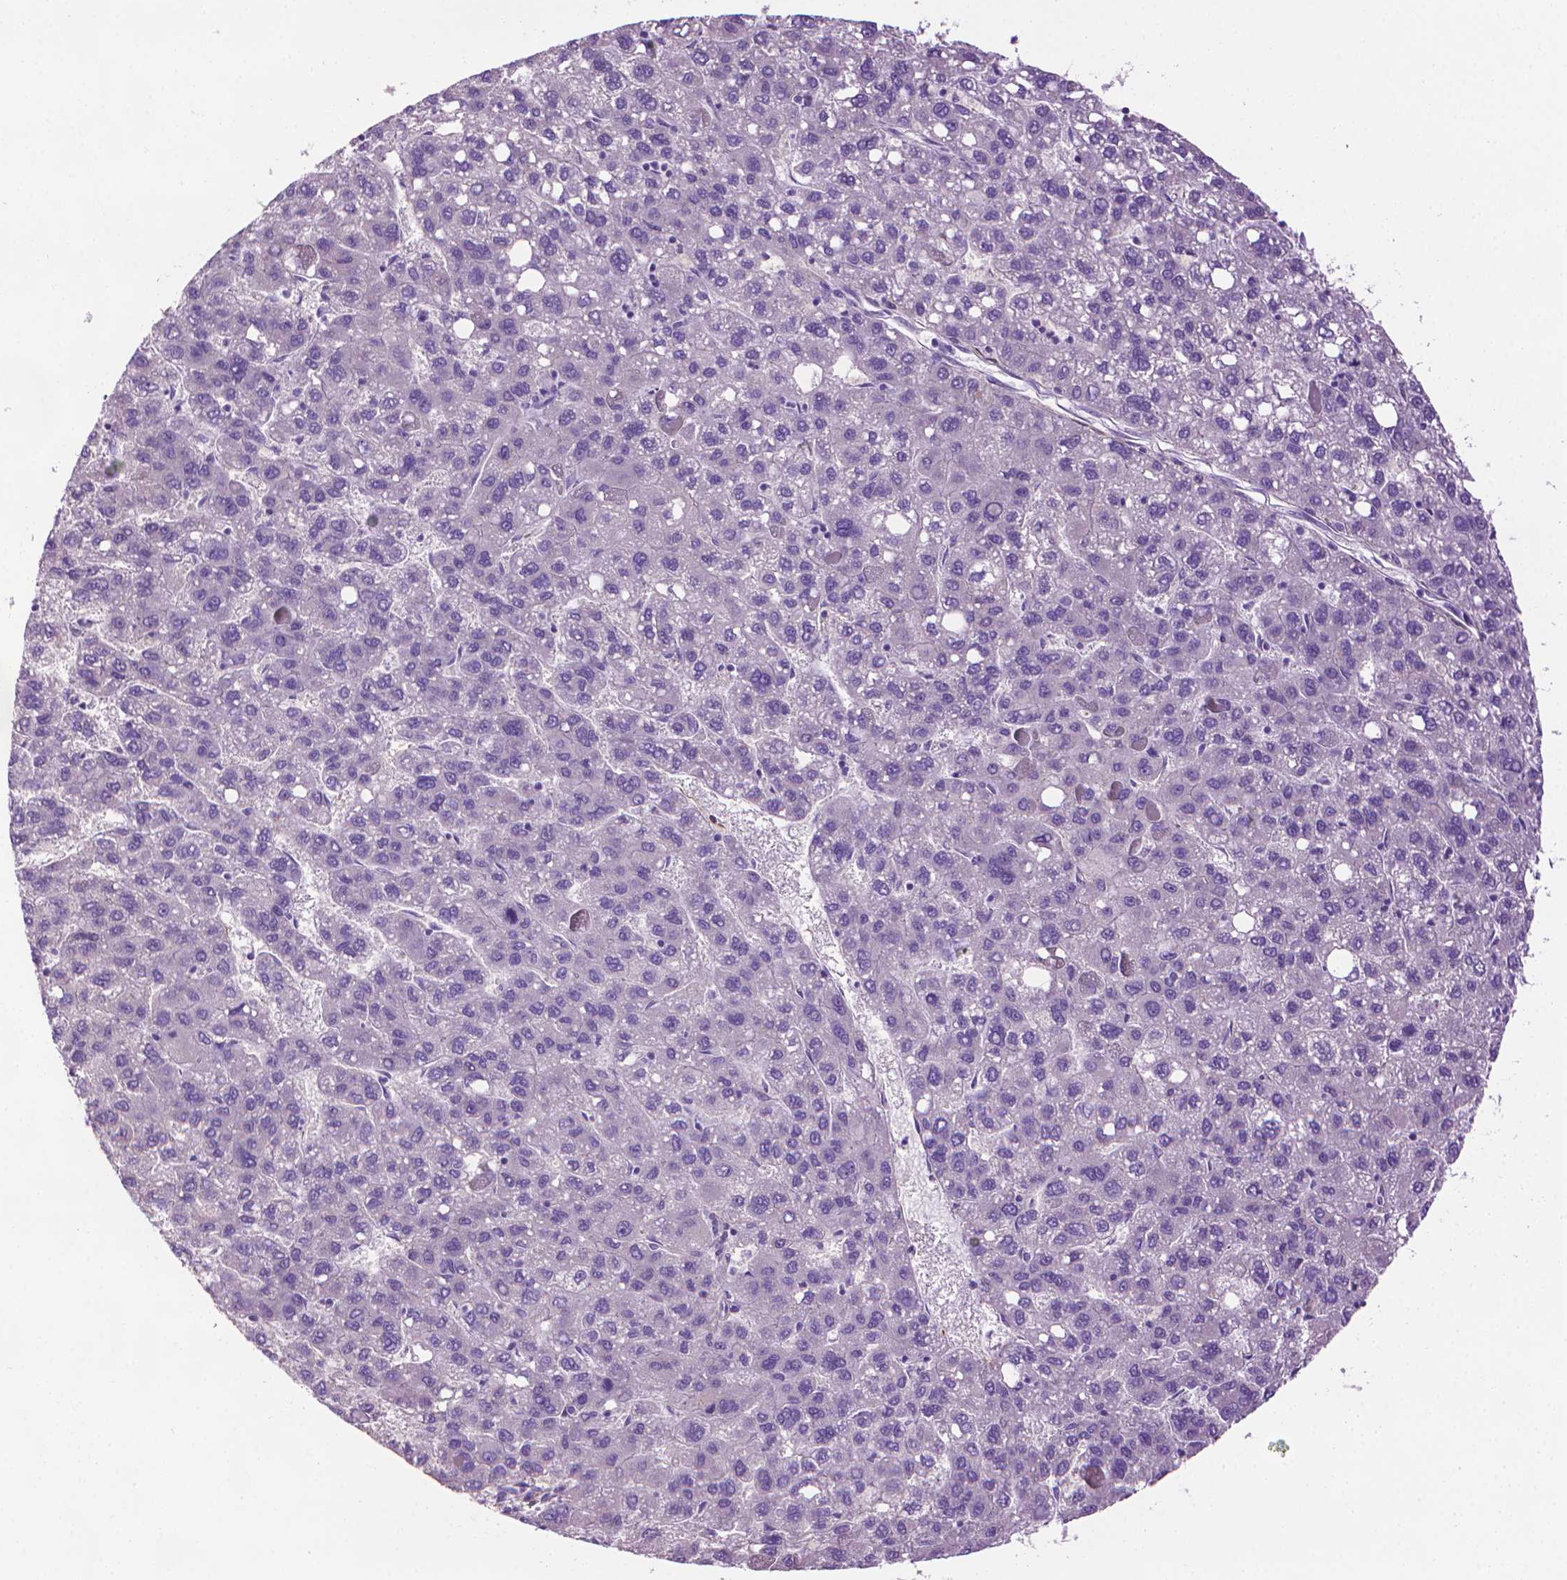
{"staining": {"intensity": "negative", "quantity": "none", "location": "none"}, "tissue": "liver cancer", "cell_type": "Tumor cells", "image_type": "cancer", "snomed": [{"axis": "morphology", "description": "Carcinoma, Hepatocellular, NOS"}, {"axis": "topography", "description": "Liver"}], "caption": "An immunohistochemistry (IHC) micrograph of liver cancer (hepatocellular carcinoma) is shown. There is no staining in tumor cells of liver cancer (hepatocellular carcinoma). The staining was performed using DAB to visualize the protein expression in brown, while the nuclei were stained in blue with hematoxylin (Magnification: 20x).", "gene": "AQP10", "patient": {"sex": "female", "age": 82}}